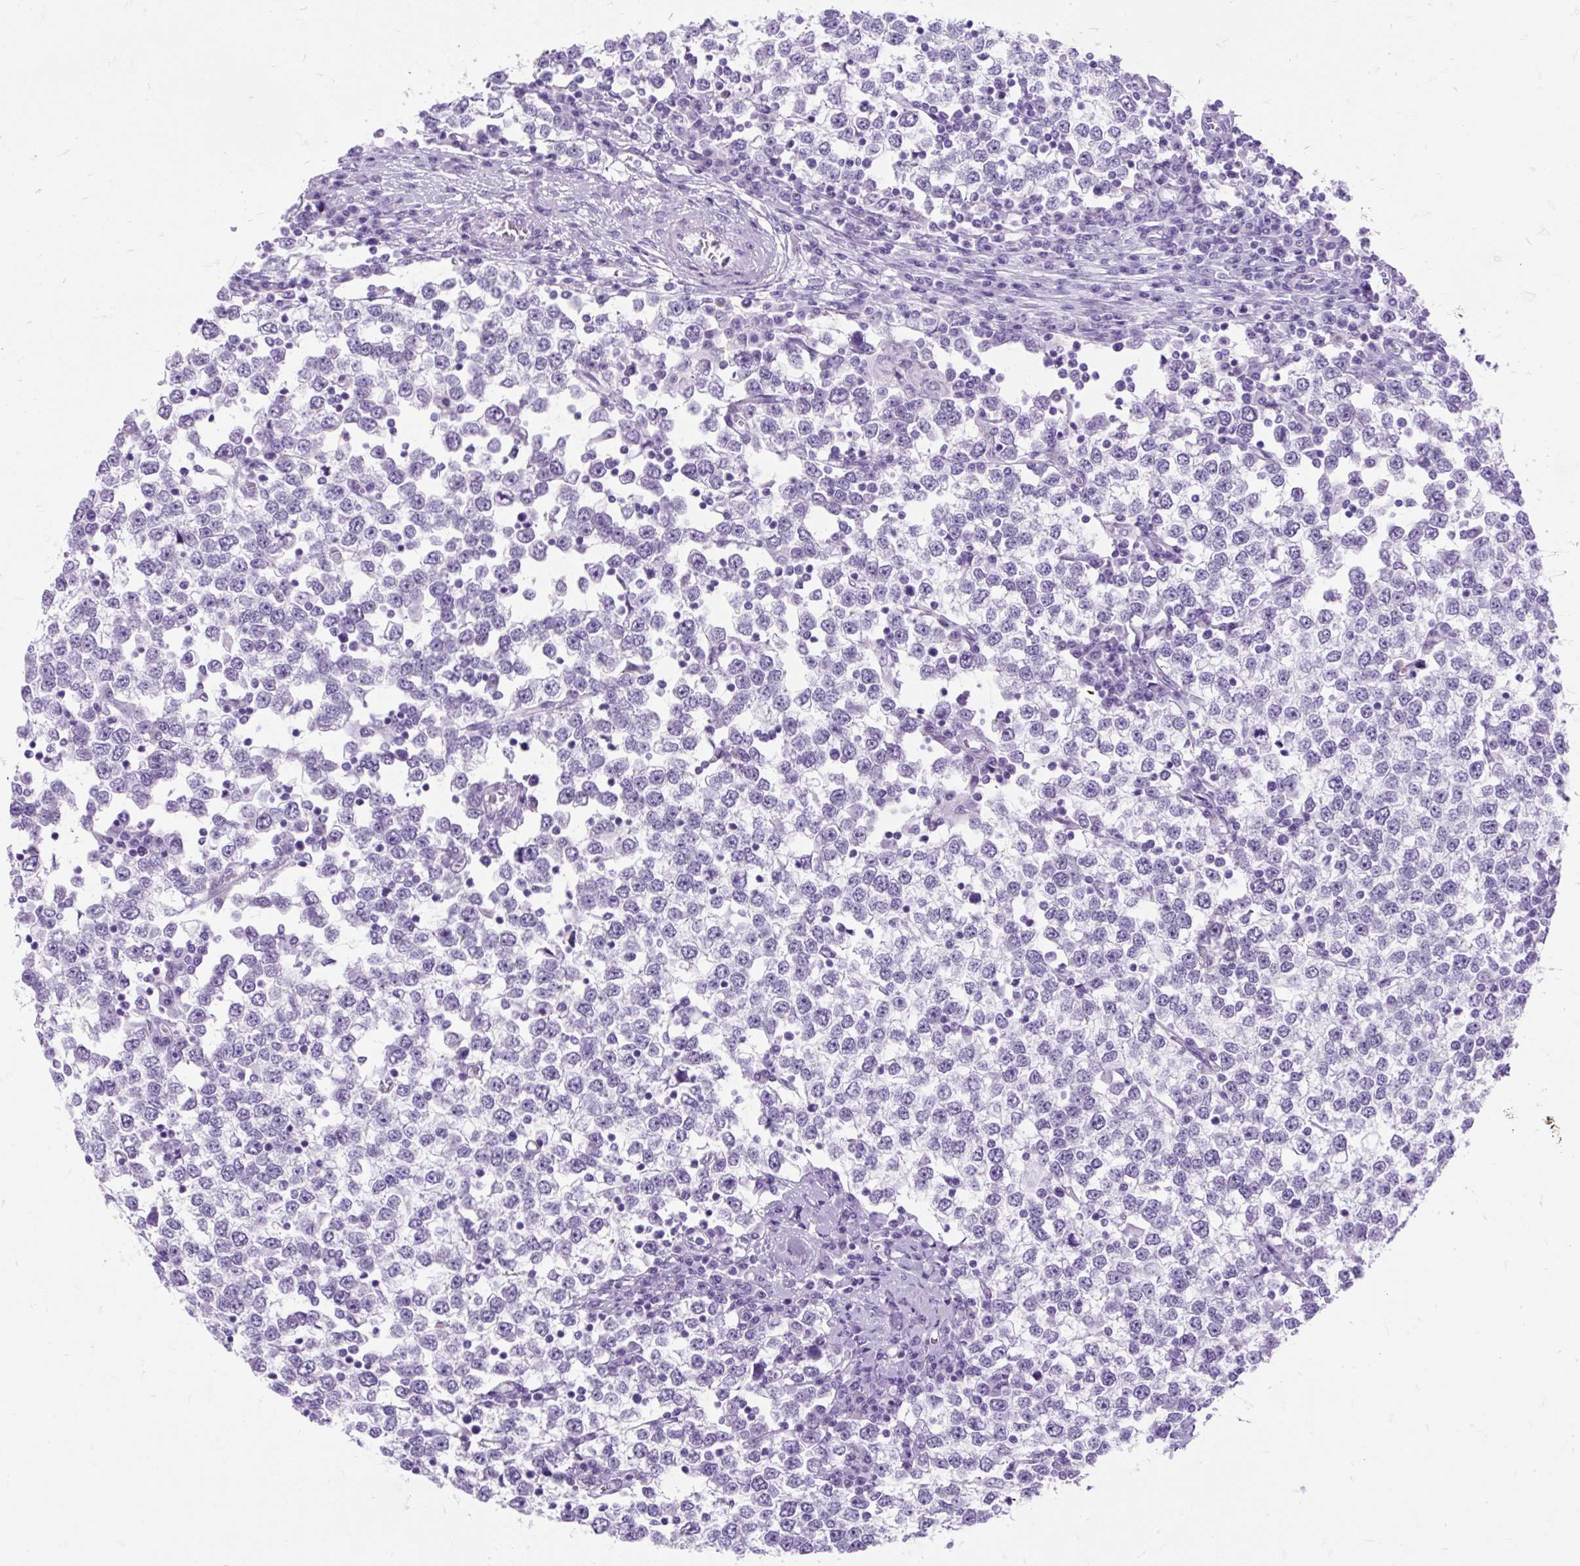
{"staining": {"intensity": "negative", "quantity": "none", "location": "none"}, "tissue": "testis cancer", "cell_type": "Tumor cells", "image_type": "cancer", "snomed": [{"axis": "morphology", "description": "Seminoma, NOS"}, {"axis": "topography", "description": "Testis"}], "caption": "A high-resolution photomicrograph shows immunohistochemistry staining of testis cancer, which displays no significant staining in tumor cells. (Stains: DAB IHC with hematoxylin counter stain, Microscopy: brightfield microscopy at high magnification).", "gene": "SCGB1A1", "patient": {"sex": "male", "age": 65}}